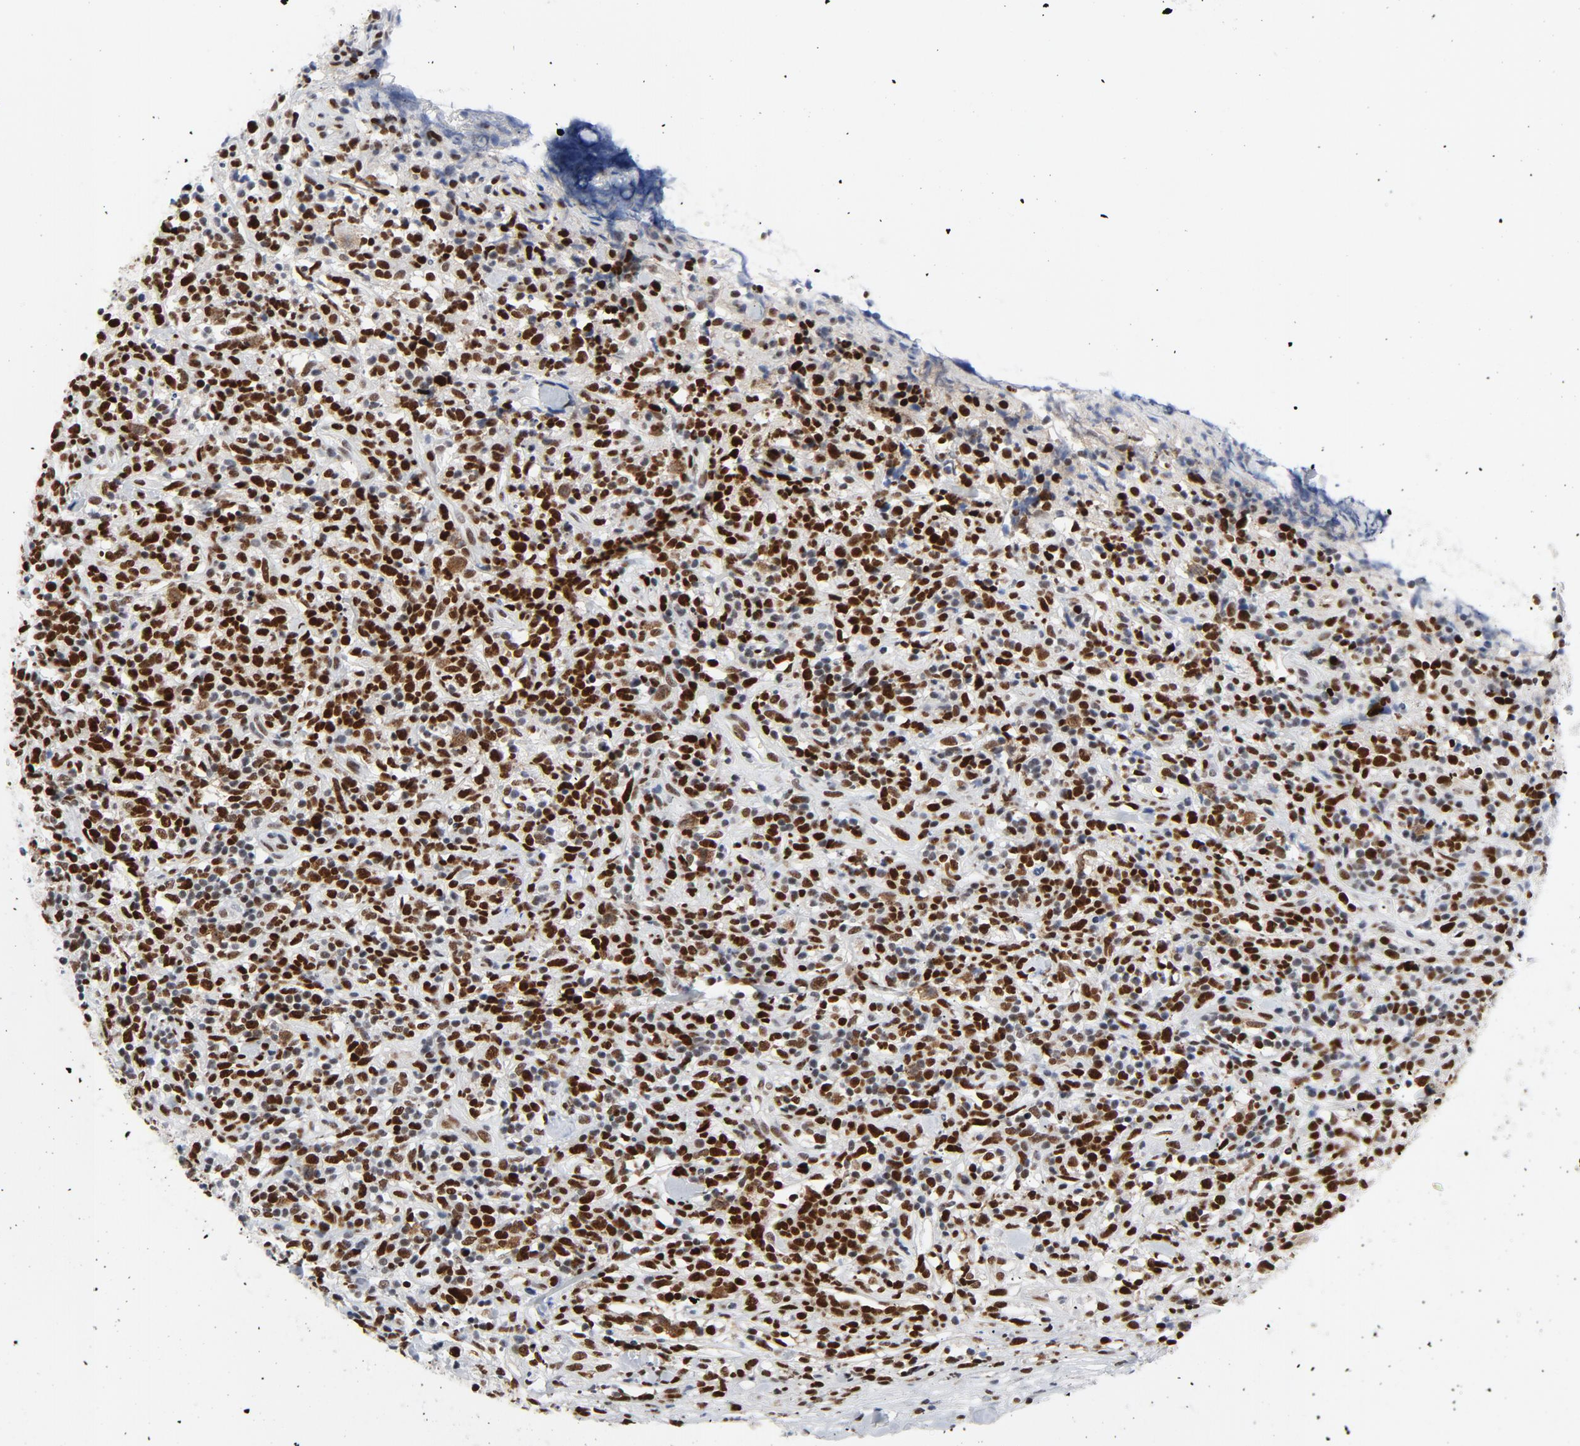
{"staining": {"intensity": "strong", "quantity": ">75%", "location": "nuclear"}, "tissue": "lymphoma", "cell_type": "Tumor cells", "image_type": "cancer", "snomed": [{"axis": "morphology", "description": "Malignant lymphoma, non-Hodgkin's type, High grade"}, {"axis": "topography", "description": "Lymph node"}], "caption": "The image exhibits a brown stain indicating the presence of a protein in the nuclear of tumor cells in lymphoma.", "gene": "POLD1", "patient": {"sex": "female", "age": 73}}